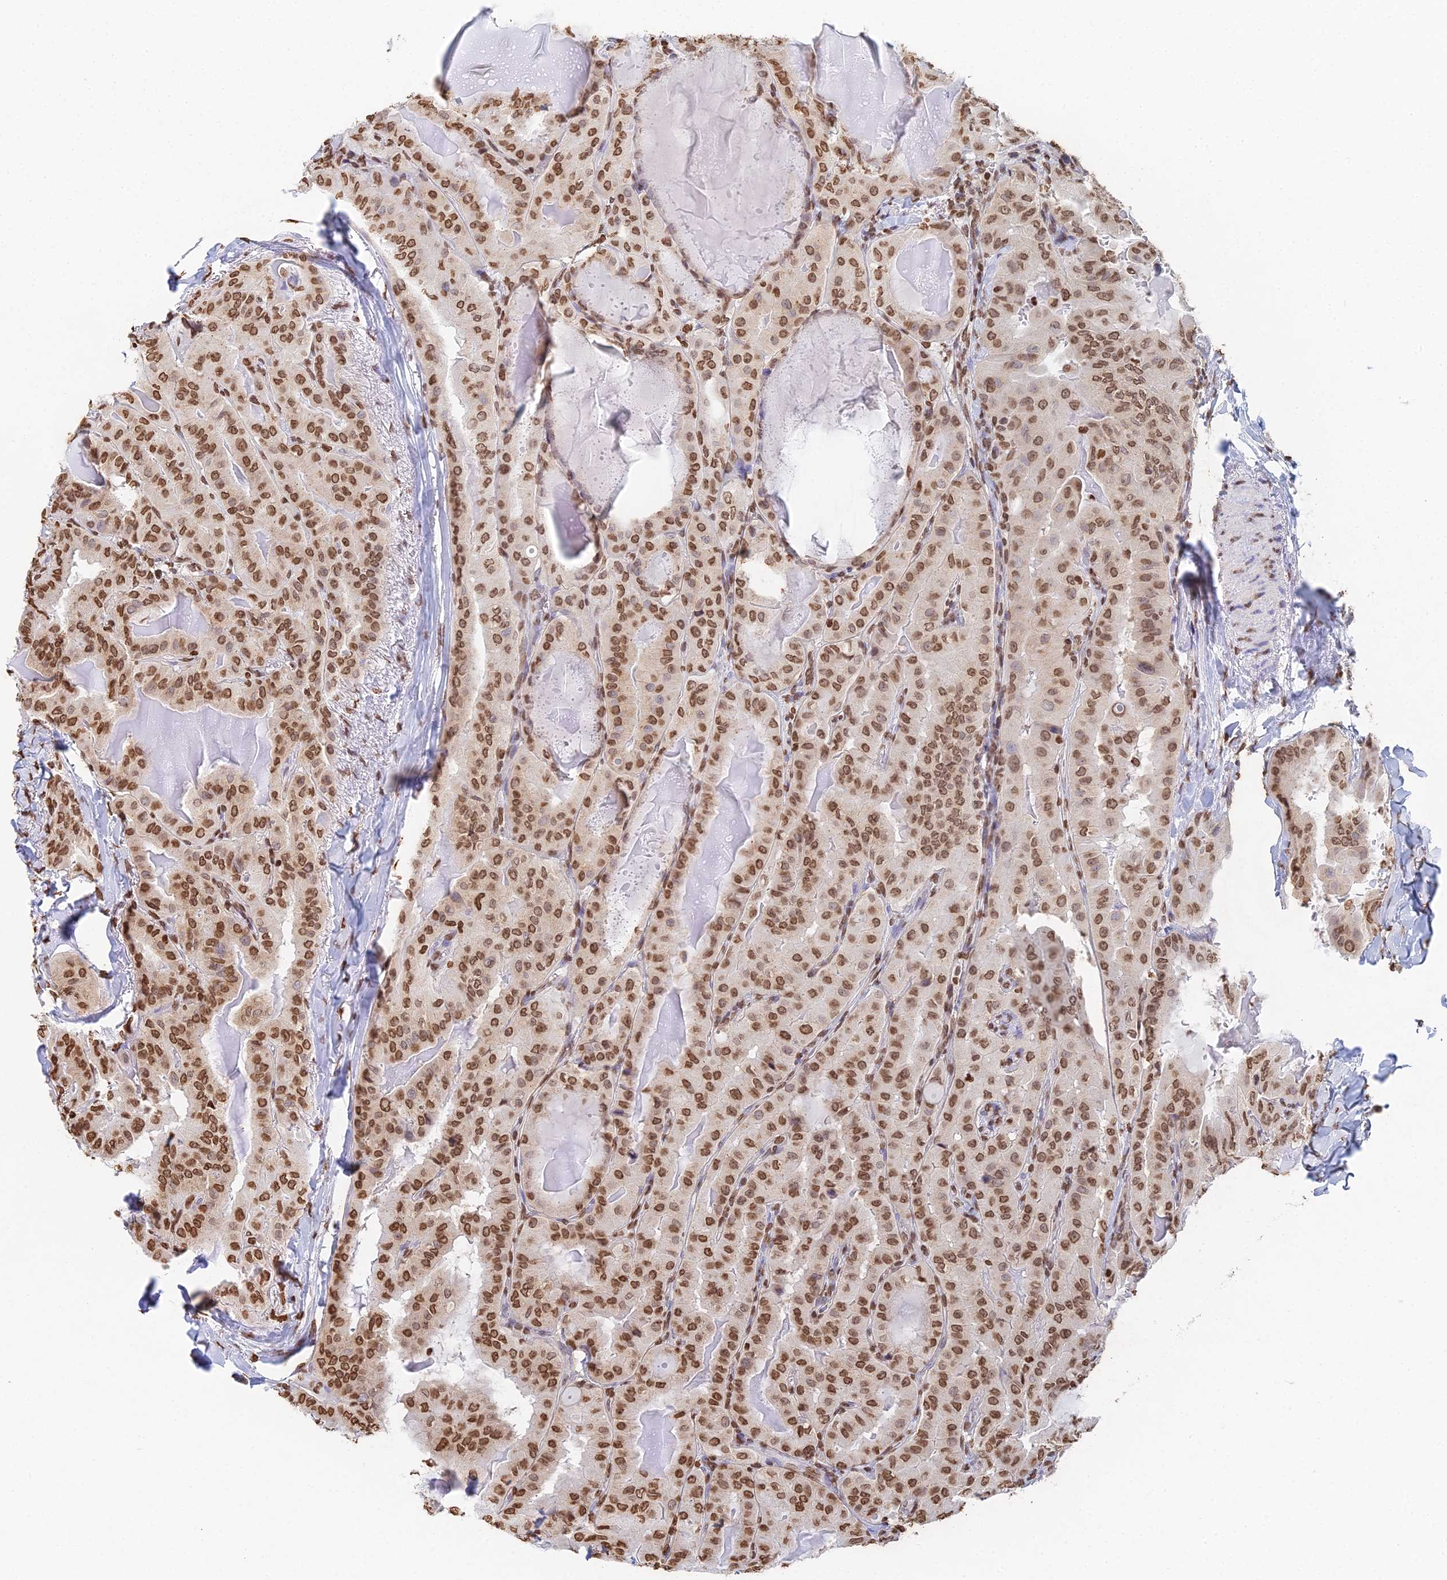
{"staining": {"intensity": "moderate", "quantity": ">75%", "location": "nuclear"}, "tissue": "thyroid cancer", "cell_type": "Tumor cells", "image_type": "cancer", "snomed": [{"axis": "morphology", "description": "Papillary adenocarcinoma, NOS"}, {"axis": "topography", "description": "Thyroid gland"}], "caption": "Immunohistochemistry (IHC) staining of thyroid cancer (papillary adenocarcinoma), which reveals medium levels of moderate nuclear positivity in approximately >75% of tumor cells indicating moderate nuclear protein expression. The staining was performed using DAB (3,3'-diaminobenzidine) (brown) for protein detection and nuclei were counterstained in hematoxylin (blue).", "gene": "GBP3", "patient": {"sex": "female", "age": 68}}